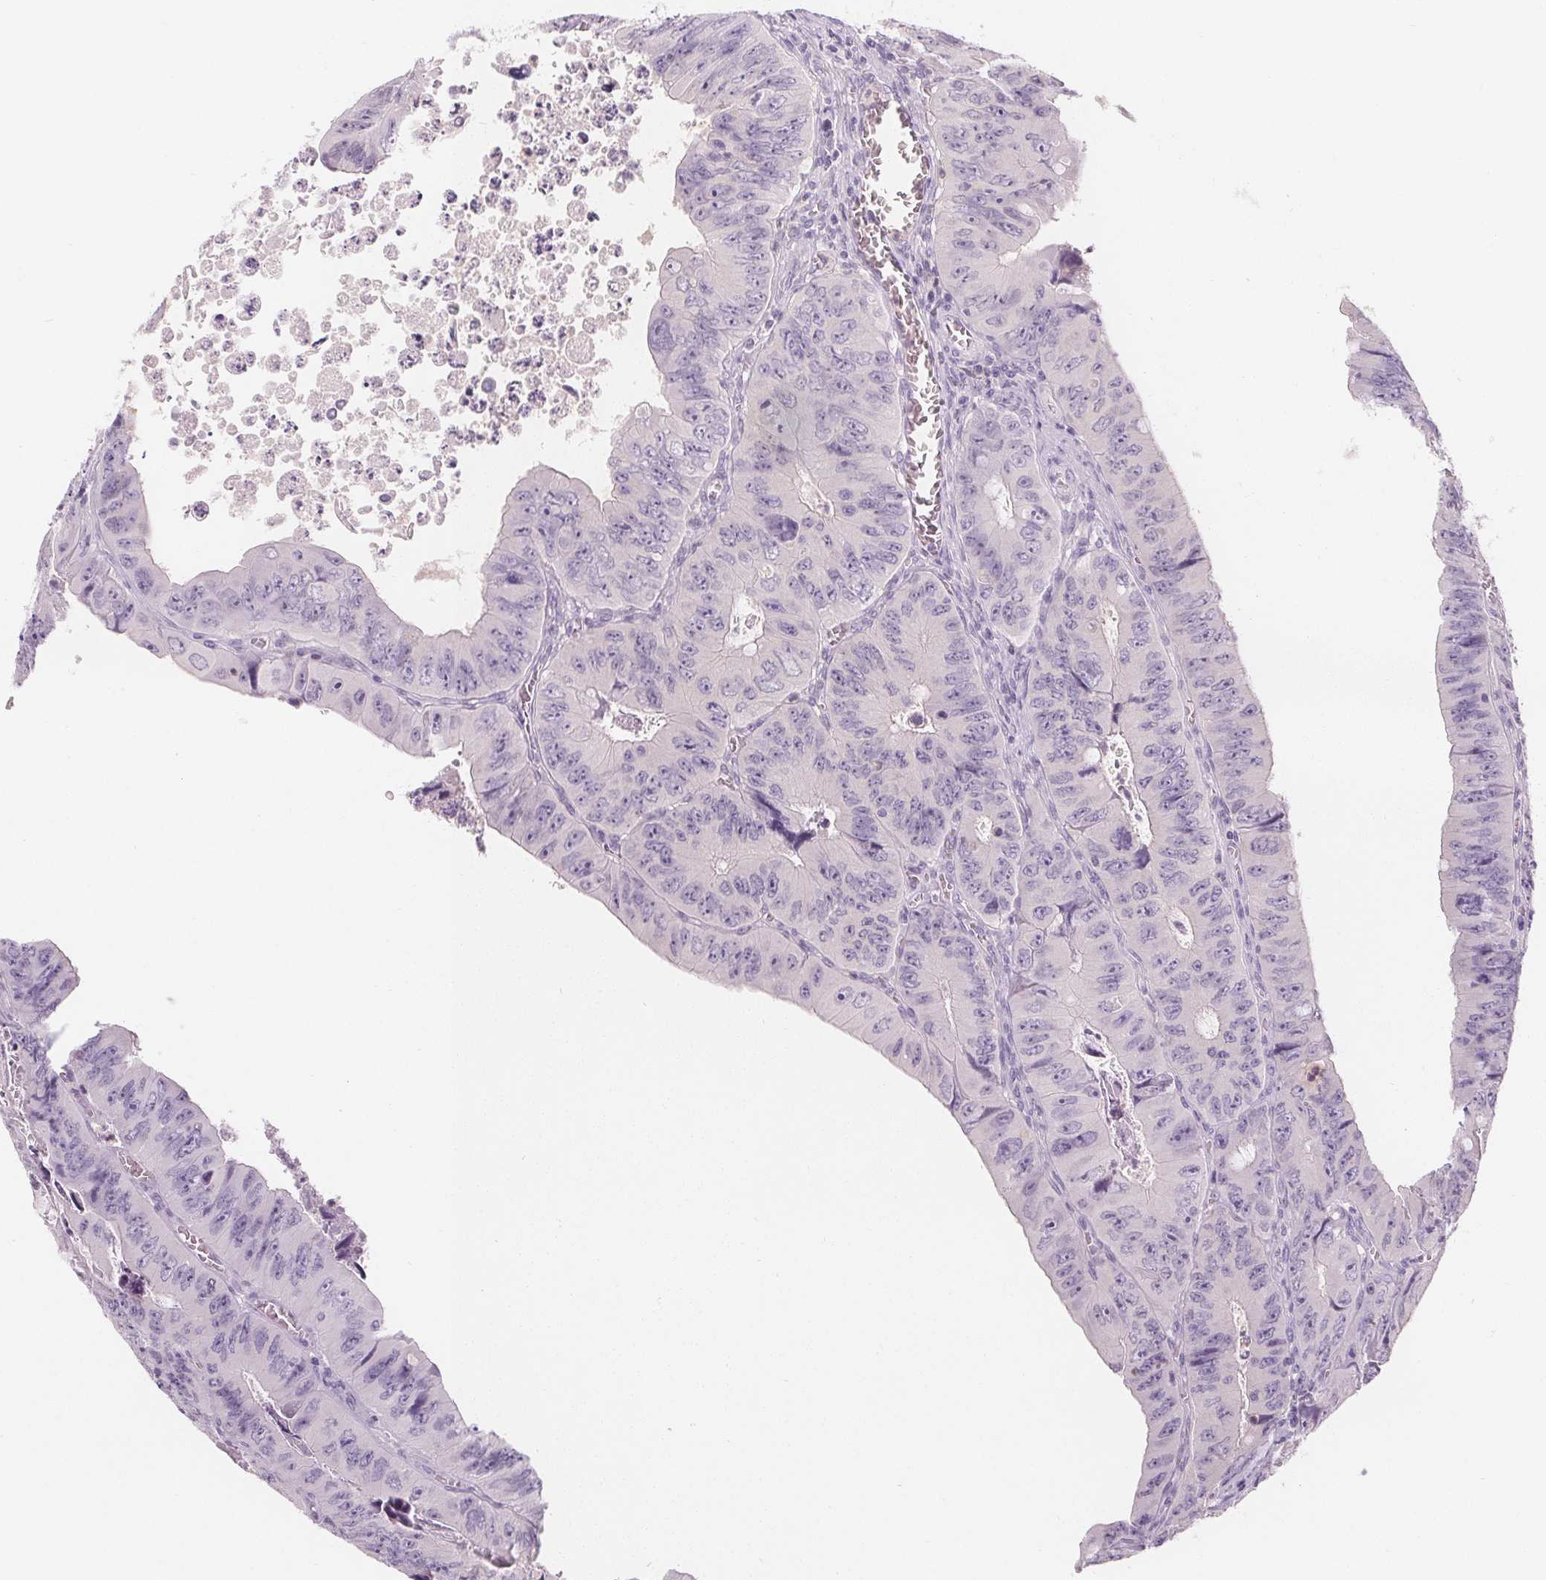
{"staining": {"intensity": "negative", "quantity": "none", "location": "none"}, "tissue": "colorectal cancer", "cell_type": "Tumor cells", "image_type": "cancer", "snomed": [{"axis": "morphology", "description": "Adenocarcinoma, NOS"}, {"axis": "topography", "description": "Colon"}], "caption": "The immunohistochemistry (IHC) micrograph has no significant expression in tumor cells of colorectal cancer (adenocarcinoma) tissue.", "gene": "UGP2", "patient": {"sex": "female", "age": 84}}